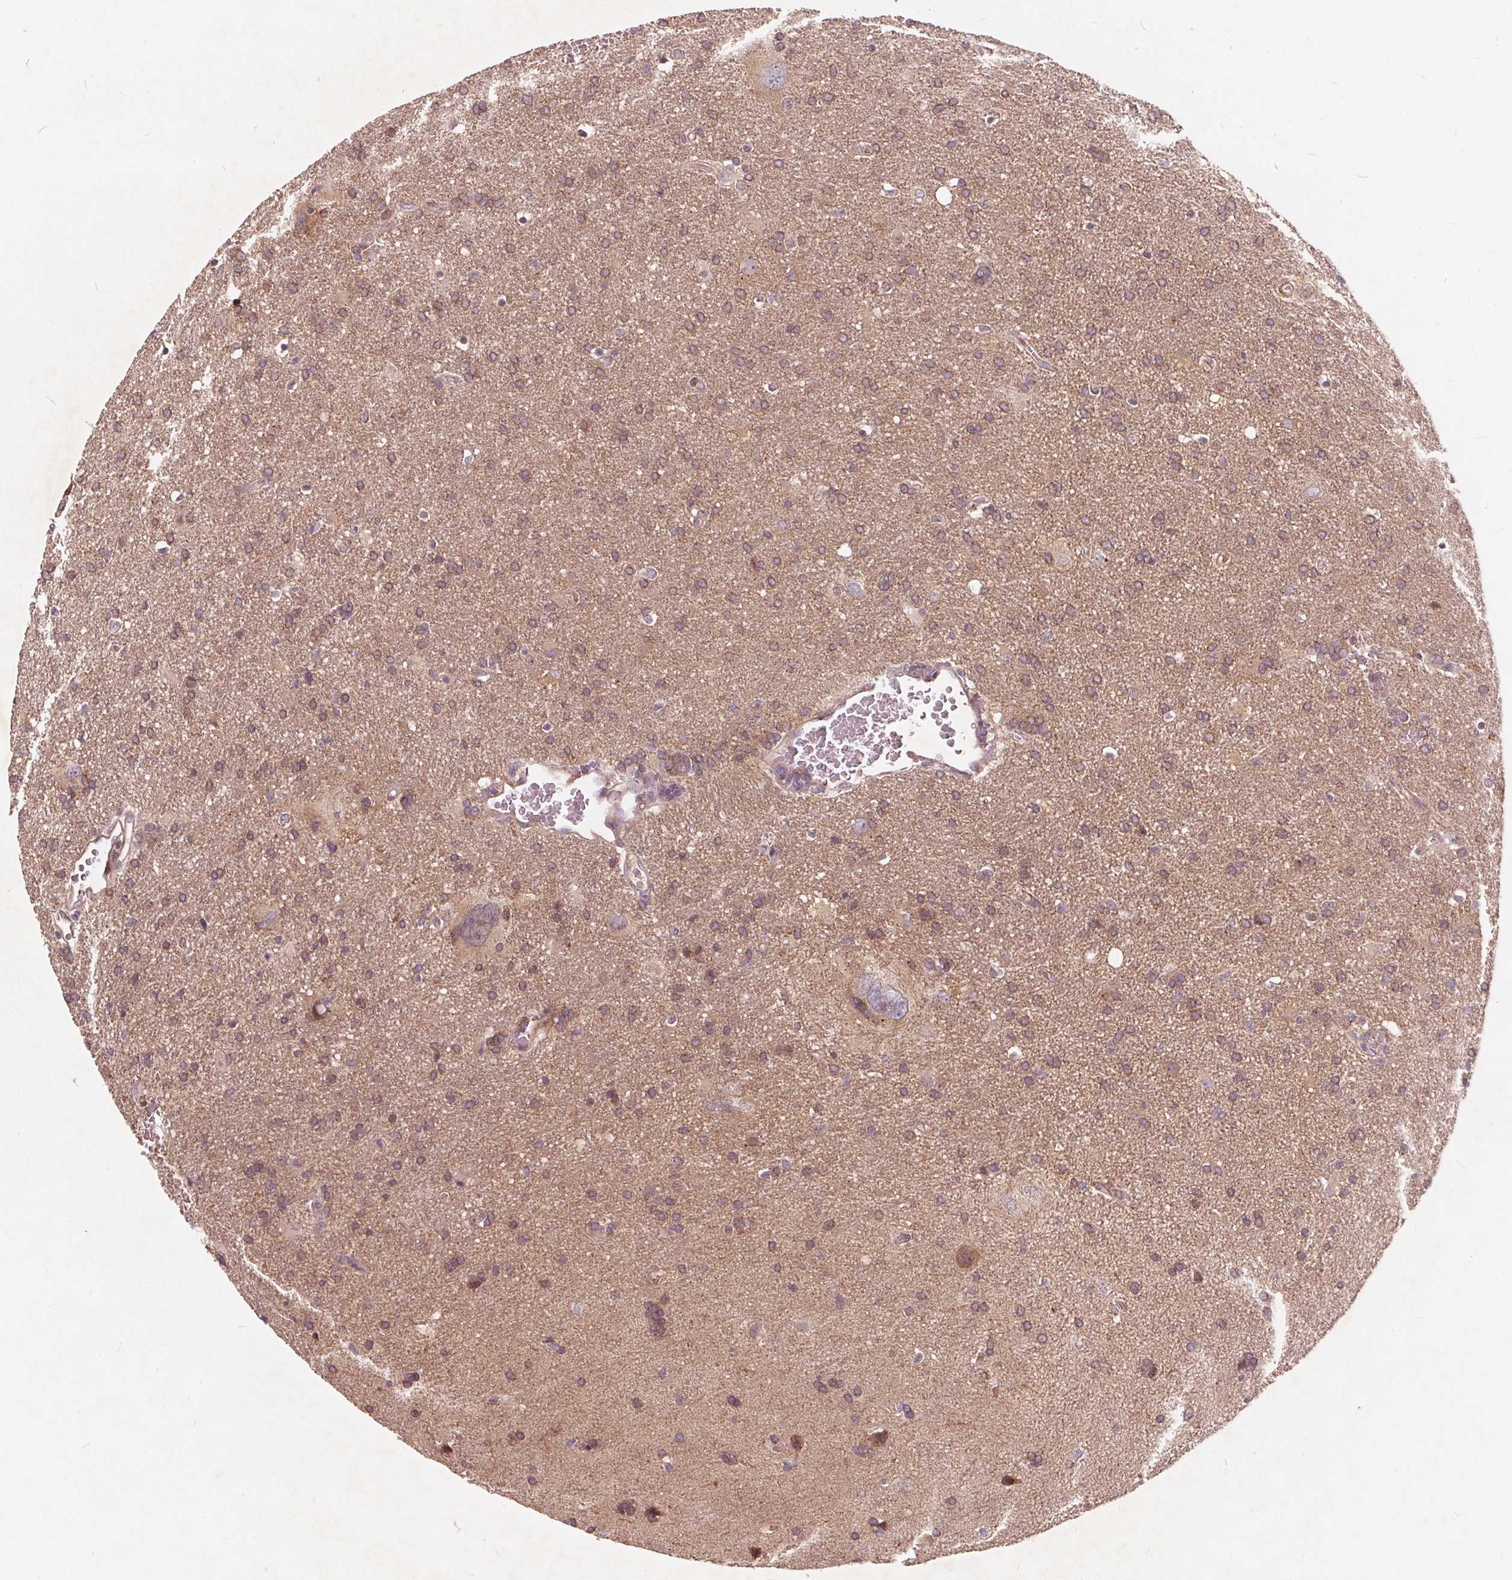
{"staining": {"intensity": "weak", "quantity": "25%-75%", "location": "cytoplasmic/membranous"}, "tissue": "glioma", "cell_type": "Tumor cells", "image_type": "cancer", "snomed": [{"axis": "morphology", "description": "Glioma, malignant, Low grade"}, {"axis": "topography", "description": "Brain"}], "caption": "A low amount of weak cytoplasmic/membranous expression is appreciated in about 25%-75% of tumor cells in low-grade glioma (malignant) tissue. (IHC, brightfield microscopy, high magnification).", "gene": "CSNK1G2", "patient": {"sex": "male", "age": 66}}